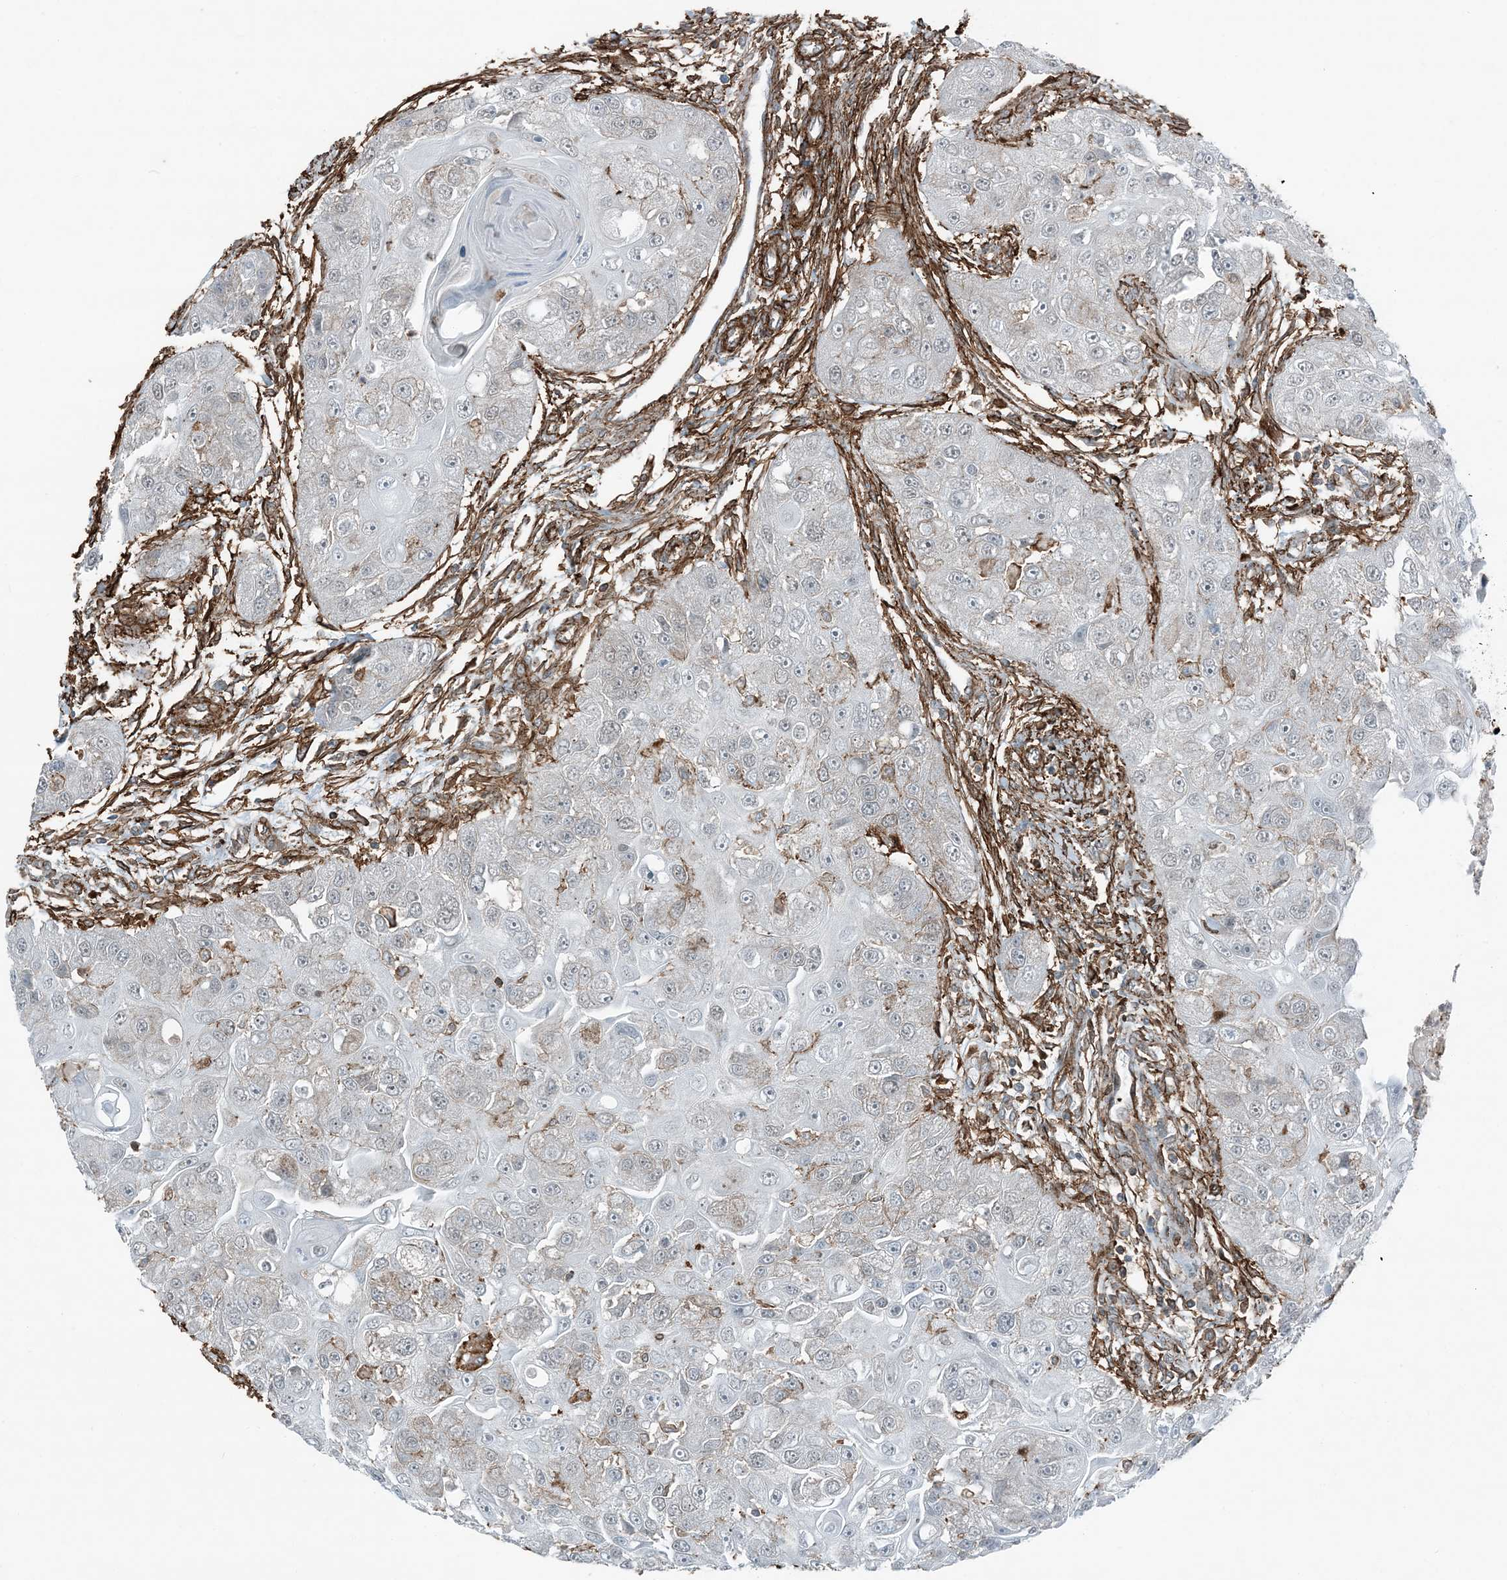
{"staining": {"intensity": "negative", "quantity": "none", "location": "none"}, "tissue": "head and neck cancer", "cell_type": "Tumor cells", "image_type": "cancer", "snomed": [{"axis": "morphology", "description": "Normal tissue, NOS"}, {"axis": "morphology", "description": "Squamous cell carcinoma, NOS"}, {"axis": "topography", "description": "Skeletal muscle"}, {"axis": "topography", "description": "Head-Neck"}], "caption": "The histopathology image displays no staining of tumor cells in head and neck squamous cell carcinoma.", "gene": "APOBEC3C", "patient": {"sex": "male", "age": 51}}